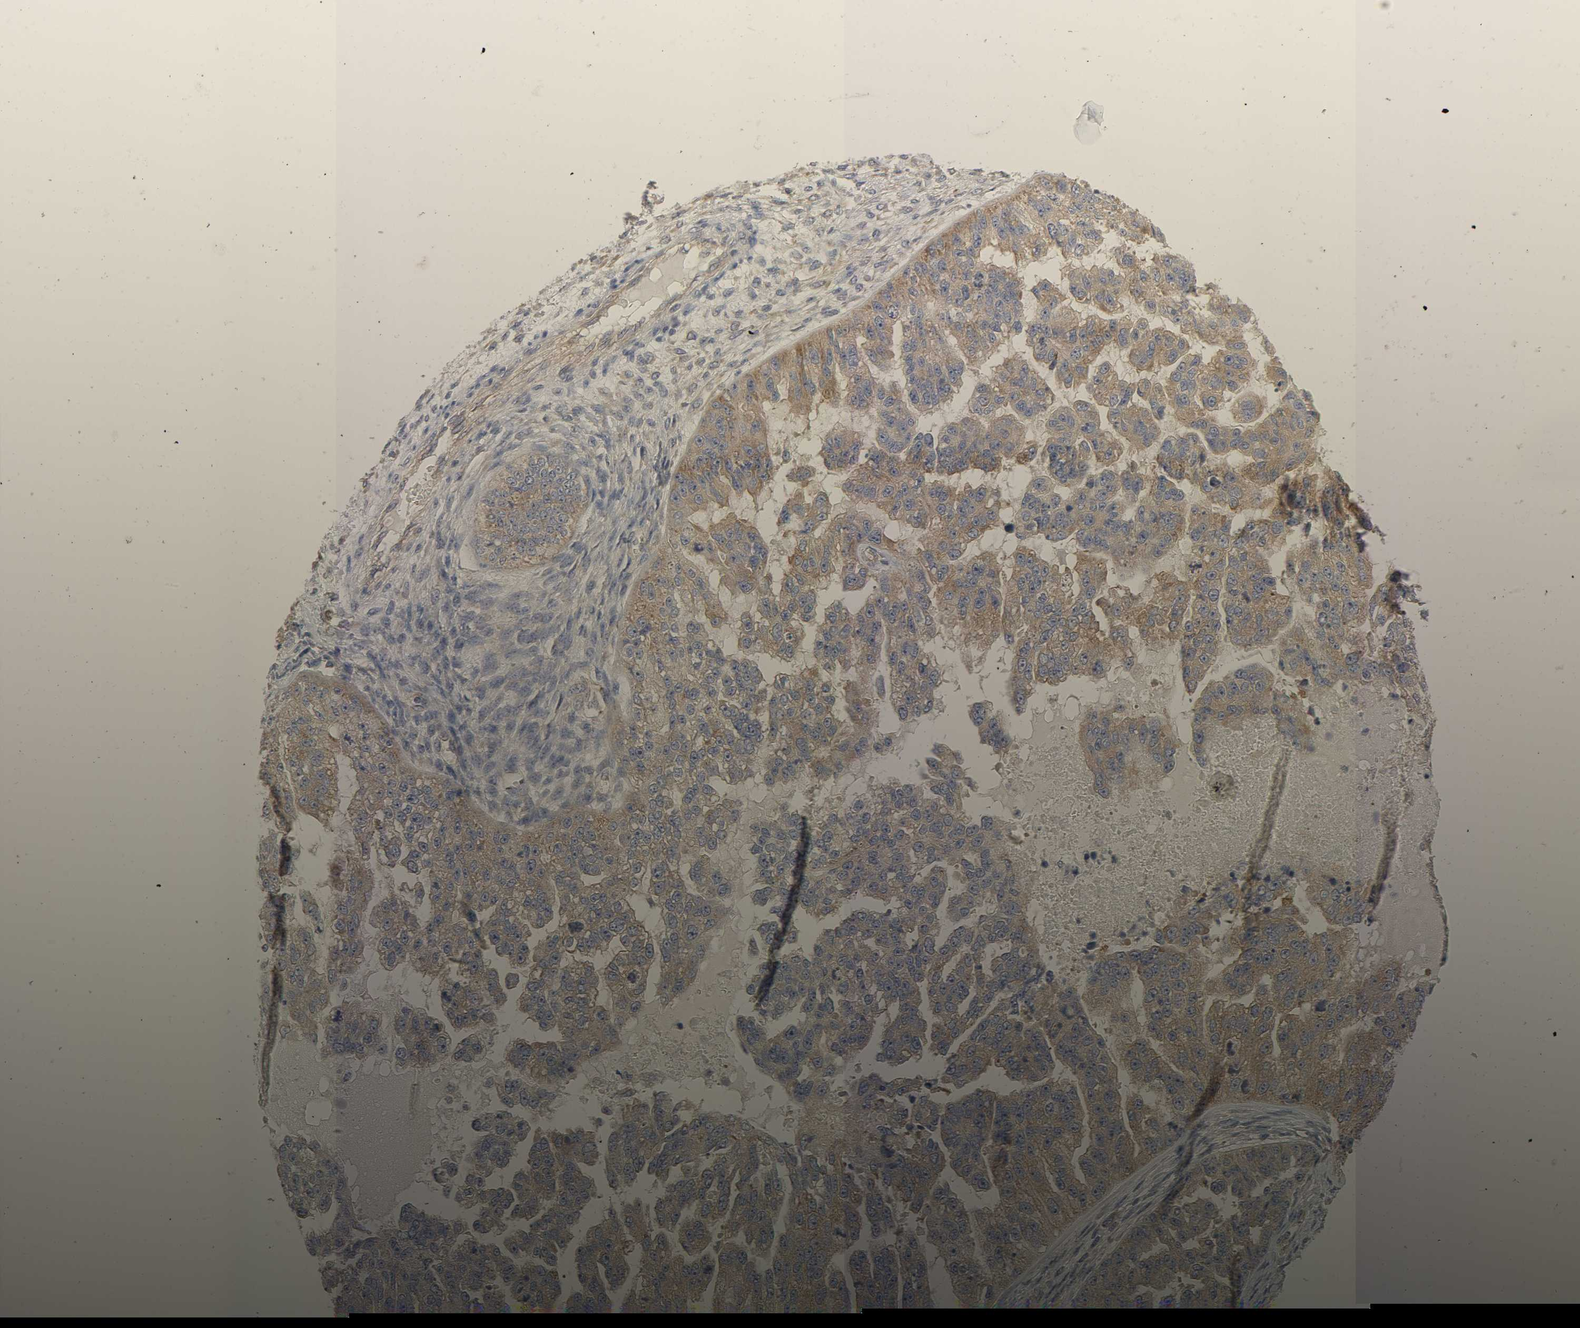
{"staining": {"intensity": "weak", "quantity": ">75%", "location": "cytoplasmic/membranous"}, "tissue": "ovarian cancer", "cell_type": "Tumor cells", "image_type": "cancer", "snomed": [{"axis": "morphology", "description": "Cystadenocarcinoma, serous, NOS"}, {"axis": "topography", "description": "Ovary"}], "caption": "Weak cytoplasmic/membranous protein expression is seen in about >75% of tumor cells in ovarian cancer (serous cystadenocarcinoma).", "gene": "SCHIP1", "patient": {"sex": "female", "age": 58}}